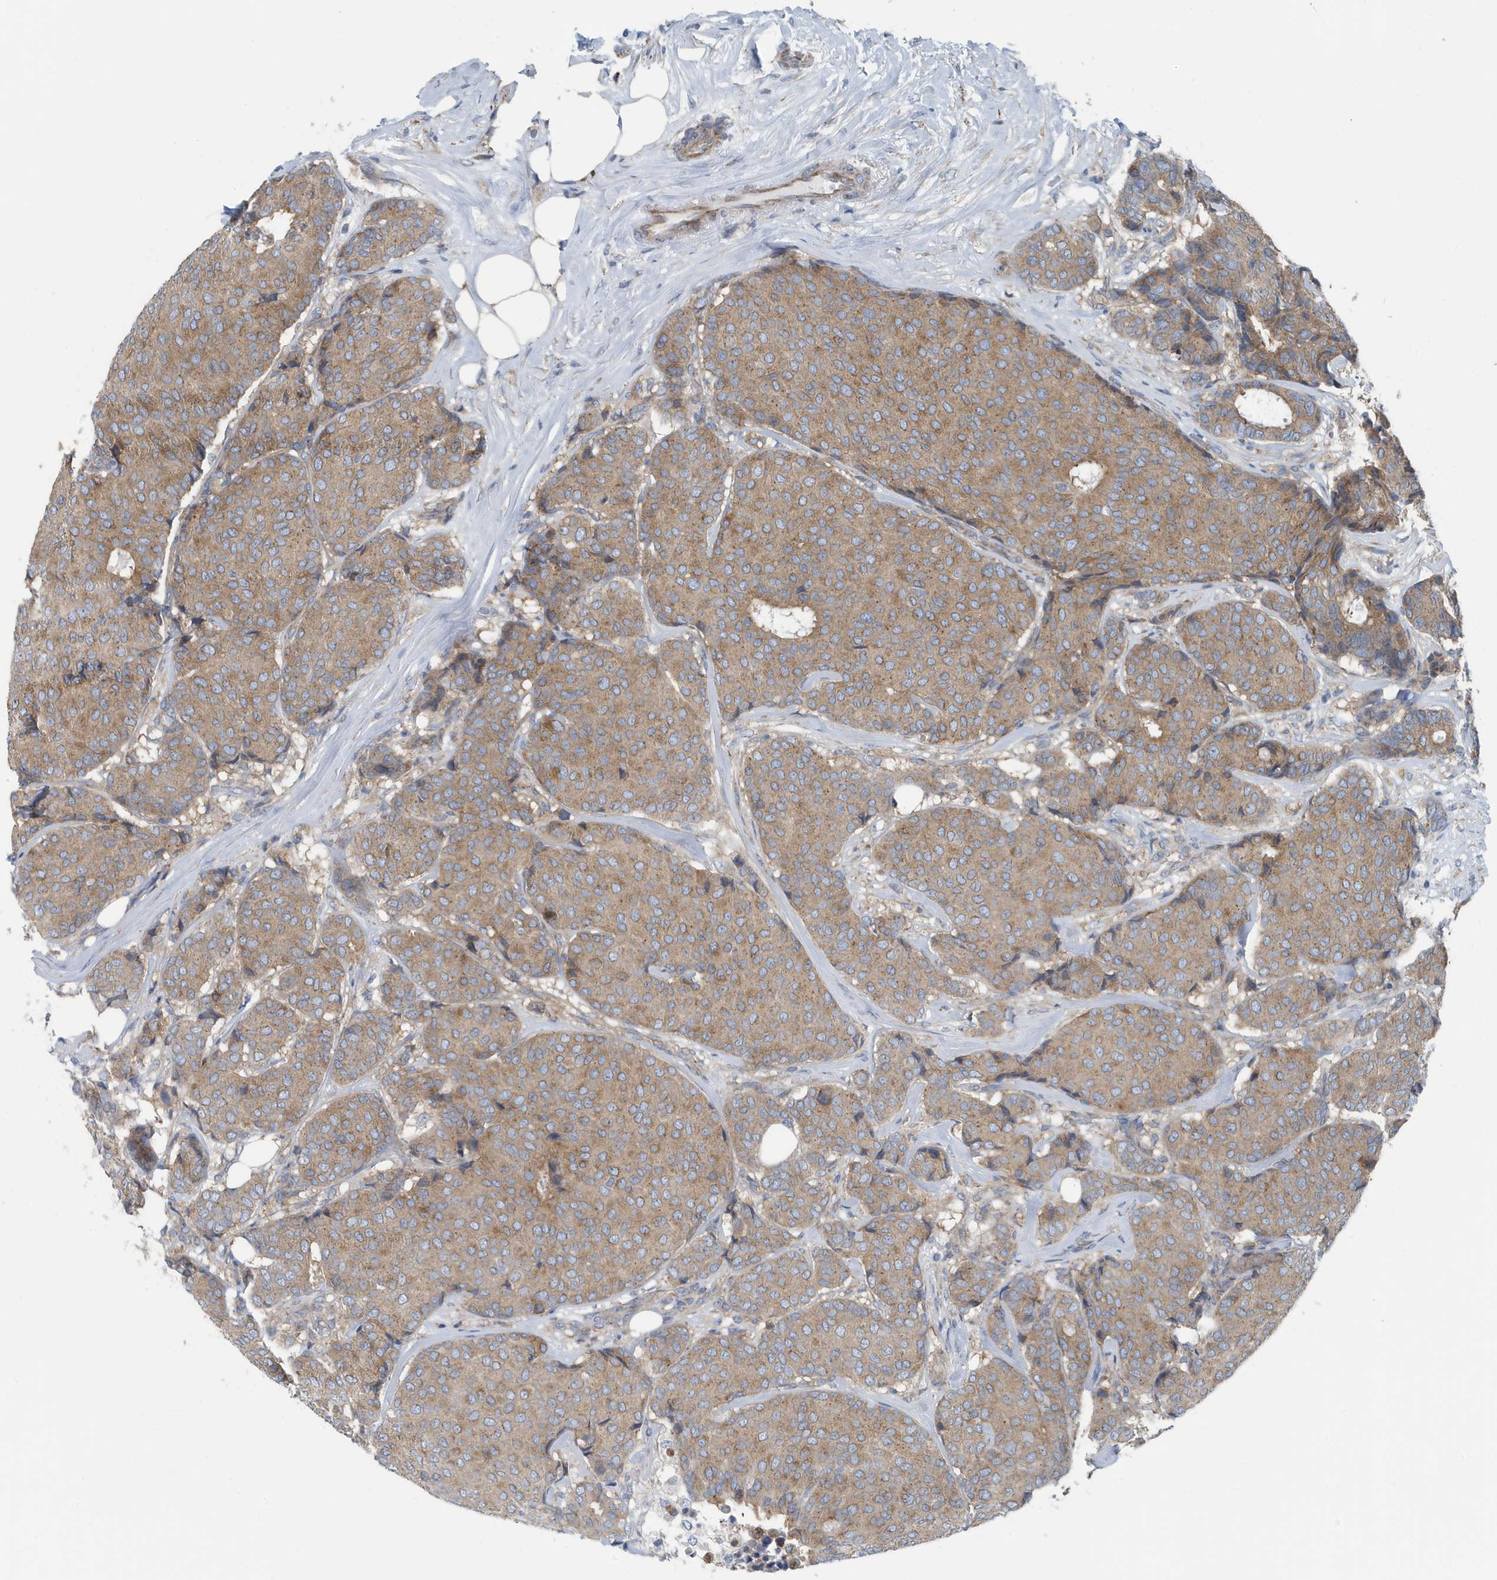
{"staining": {"intensity": "moderate", "quantity": ">75%", "location": "cytoplasmic/membranous"}, "tissue": "breast cancer", "cell_type": "Tumor cells", "image_type": "cancer", "snomed": [{"axis": "morphology", "description": "Duct carcinoma"}, {"axis": "topography", "description": "Breast"}], "caption": "An immunohistochemistry (IHC) micrograph of tumor tissue is shown. Protein staining in brown labels moderate cytoplasmic/membranous positivity in infiltrating ductal carcinoma (breast) within tumor cells.", "gene": "PPM1M", "patient": {"sex": "female", "age": 75}}